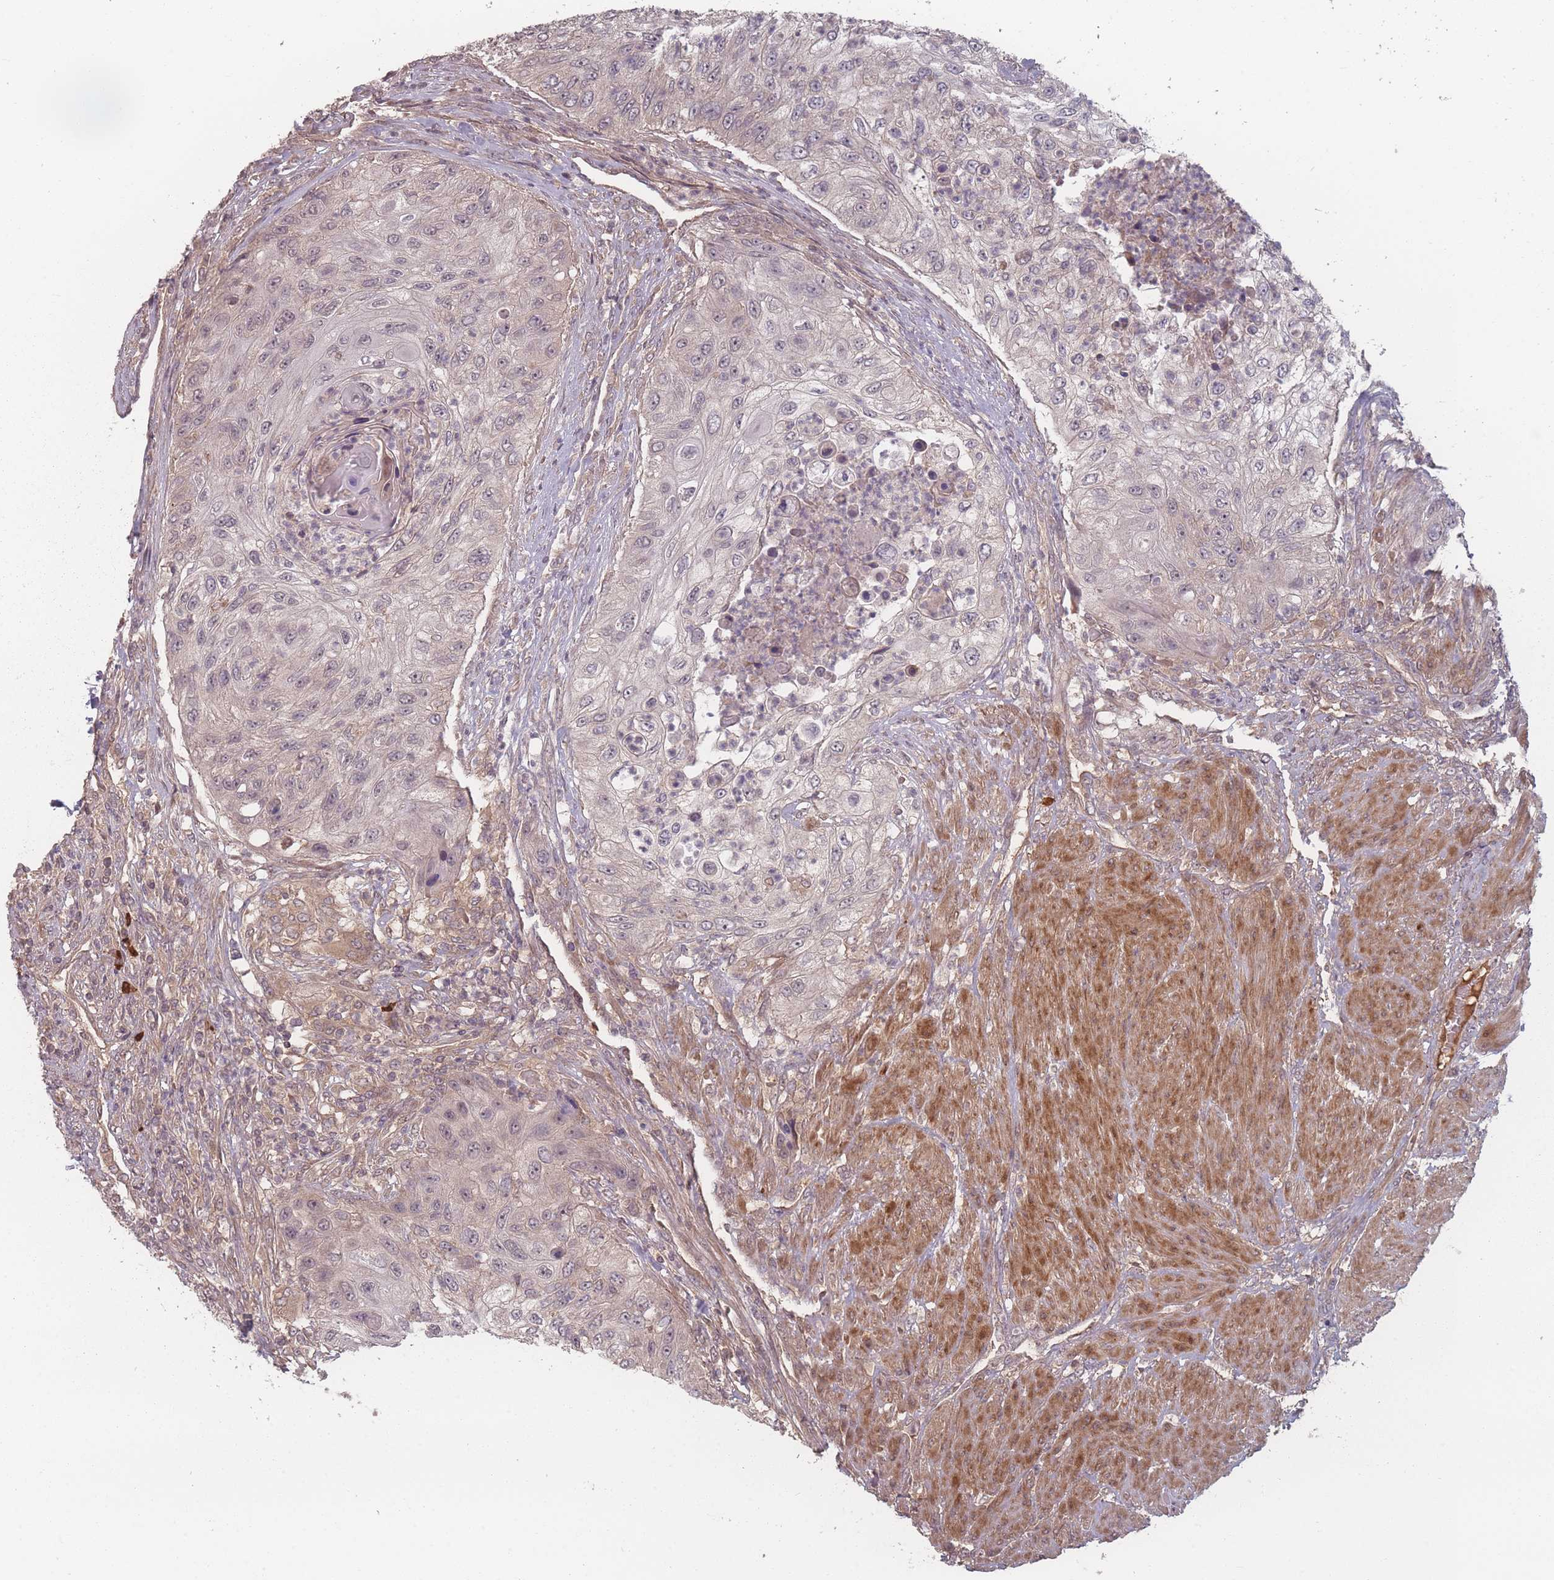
{"staining": {"intensity": "moderate", "quantity": "<25%", "location": "cytoplasmic/membranous"}, "tissue": "urothelial cancer", "cell_type": "Tumor cells", "image_type": "cancer", "snomed": [{"axis": "morphology", "description": "Urothelial carcinoma, High grade"}, {"axis": "topography", "description": "Urinary bladder"}], "caption": "IHC micrograph of neoplastic tissue: human high-grade urothelial carcinoma stained using immunohistochemistry (IHC) exhibits low levels of moderate protein expression localized specifically in the cytoplasmic/membranous of tumor cells, appearing as a cytoplasmic/membranous brown color.", "gene": "HAGH", "patient": {"sex": "female", "age": 60}}